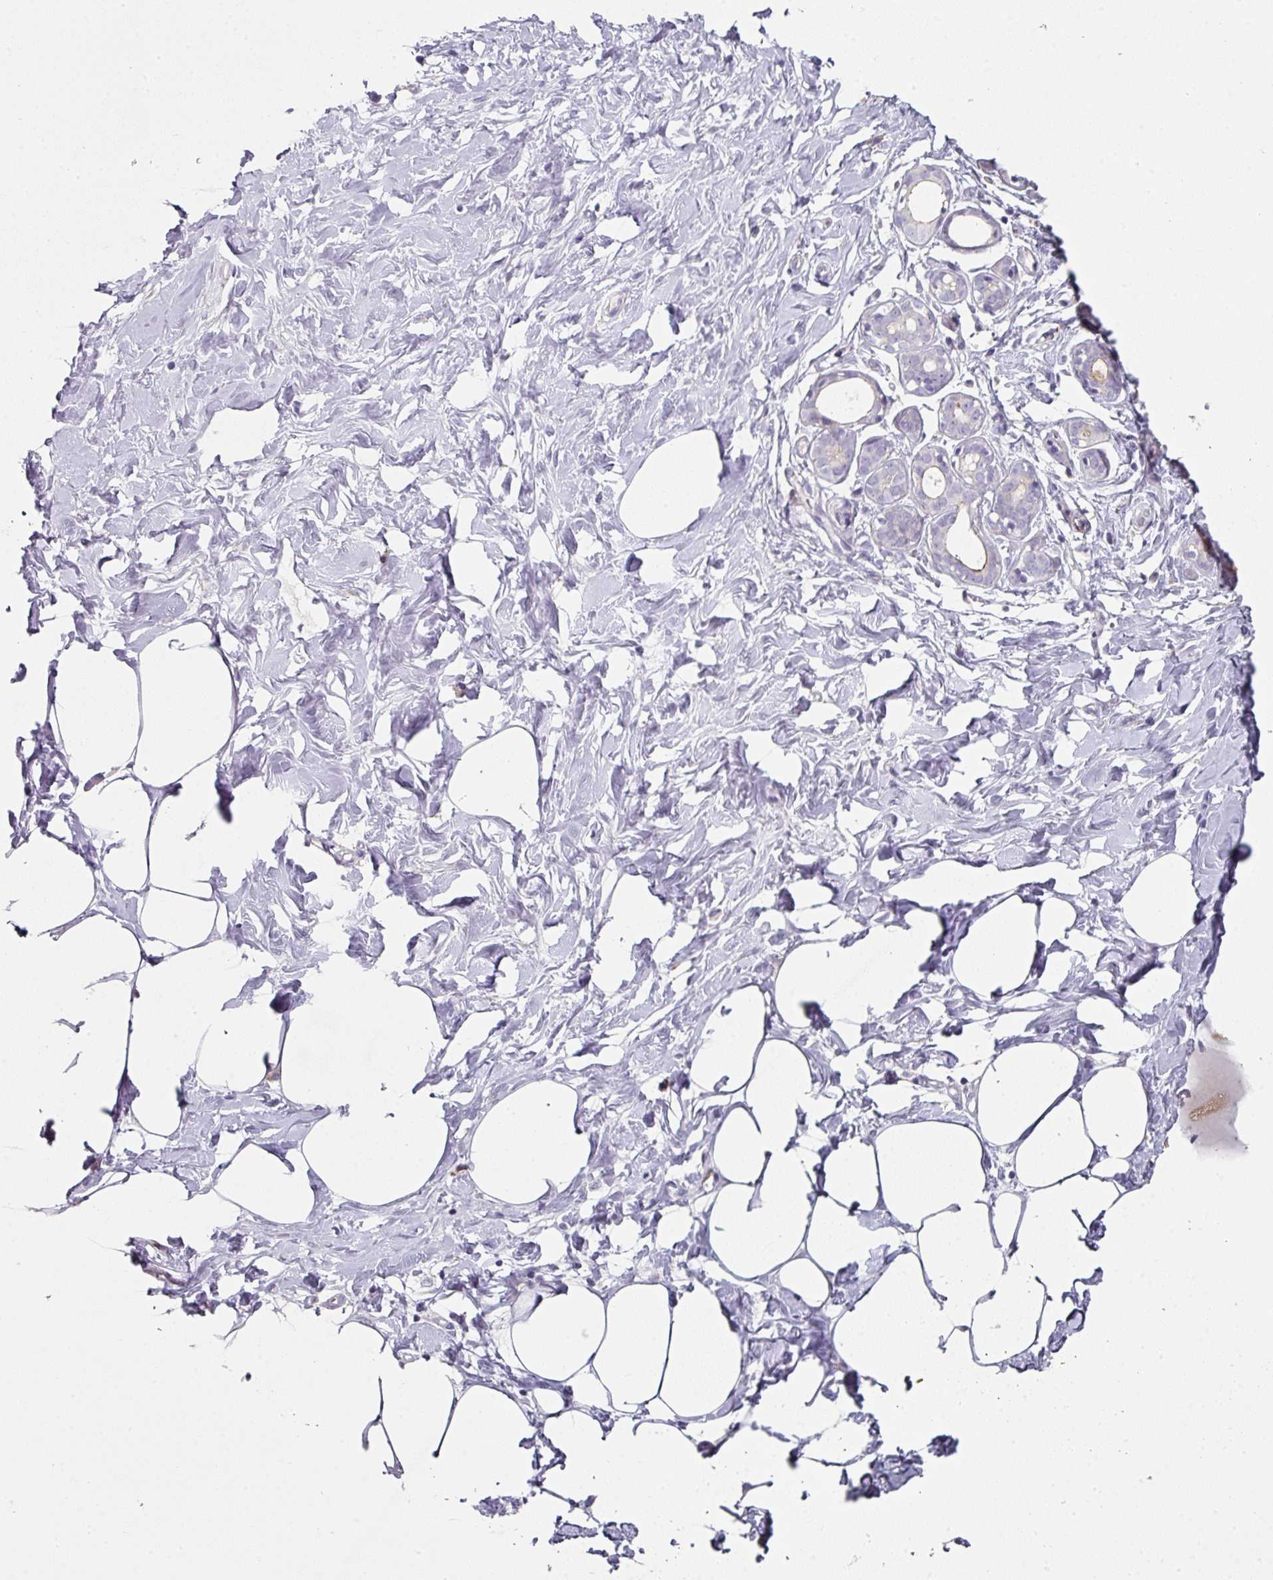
{"staining": {"intensity": "negative", "quantity": "none", "location": "none"}, "tissue": "breast", "cell_type": "Adipocytes", "image_type": "normal", "snomed": [{"axis": "morphology", "description": "Normal tissue, NOS"}, {"axis": "topography", "description": "Breast"}], "caption": "IHC histopathology image of unremarkable breast: human breast stained with DAB reveals no significant protein staining in adipocytes.", "gene": "WSB2", "patient": {"sex": "female", "age": 27}}